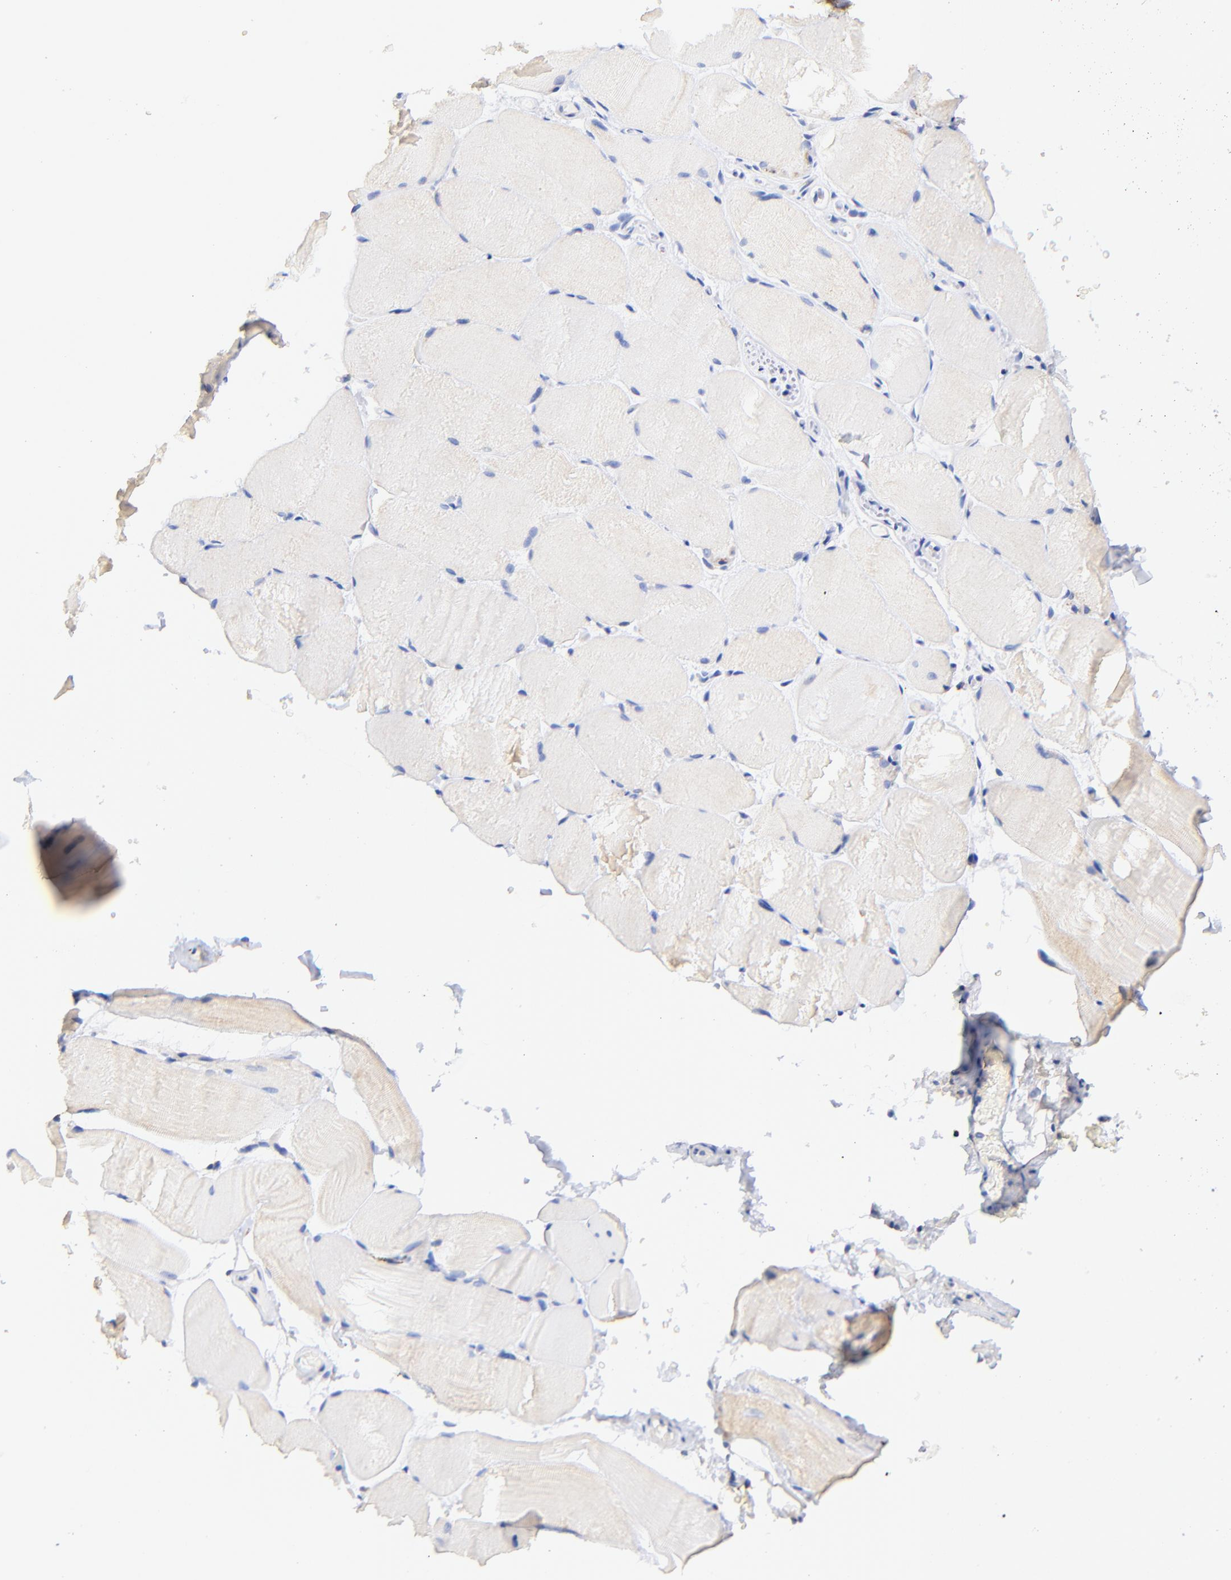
{"staining": {"intensity": "weak", "quantity": "25%-75%", "location": "cytoplasmic/membranous"}, "tissue": "skeletal muscle", "cell_type": "Myocytes", "image_type": "normal", "snomed": [{"axis": "morphology", "description": "Normal tissue, NOS"}, {"axis": "topography", "description": "Skeletal muscle"}, {"axis": "topography", "description": "Parathyroid gland"}], "caption": "Myocytes reveal low levels of weak cytoplasmic/membranous positivity in approximately 25%-75% of cells in benign skeletal muscle.", "gene": "ATP5F1D", "patient": {"sex": "female", "age": 37}}